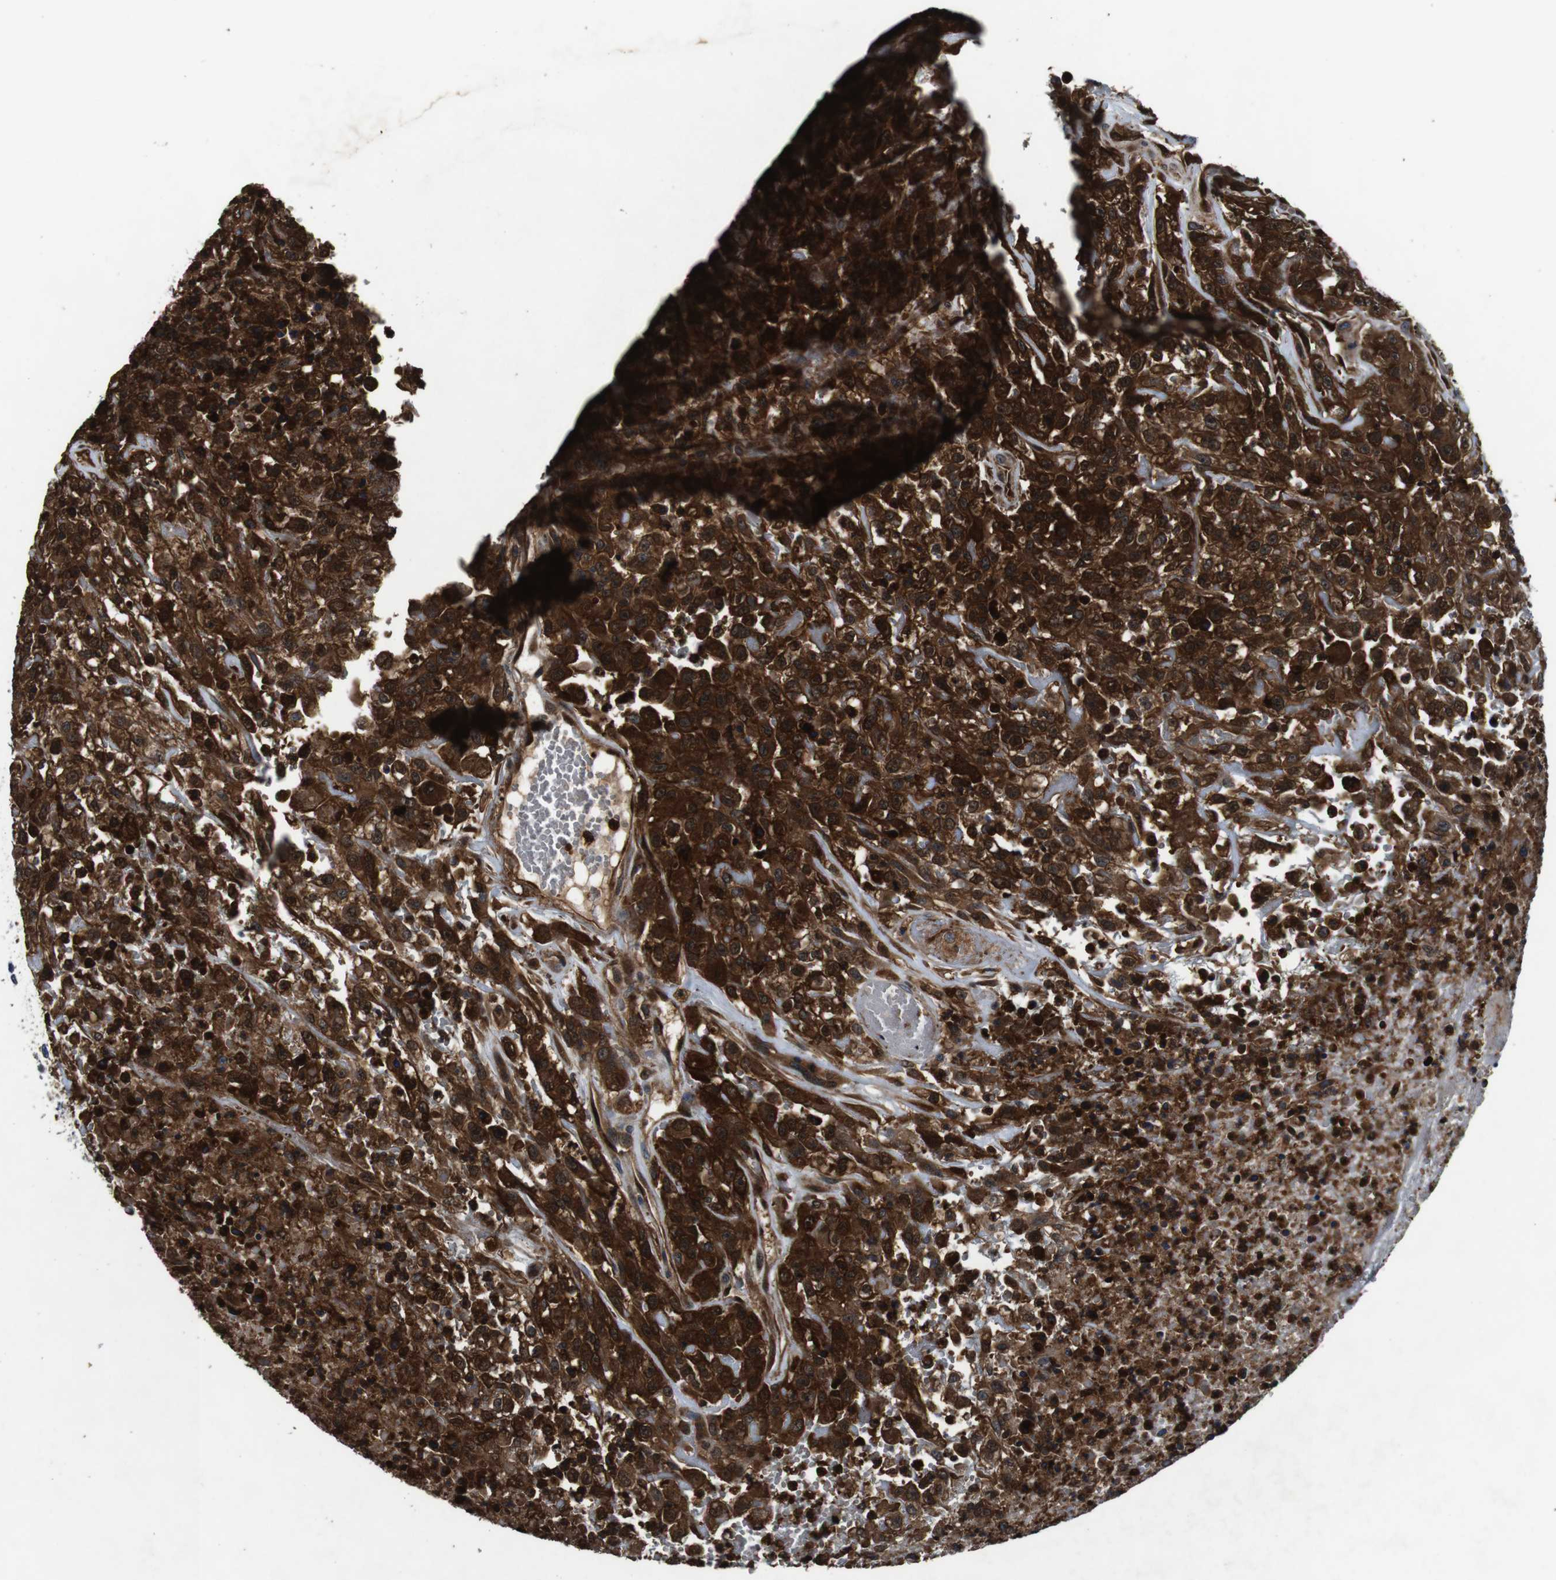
{"staining": {"intensity": "strong", "quantity": ">75%", "location": "cytoplasmic/membranous,nuclear"}, "tissue": "urothelial cancer", "cell_type": "Tumor cells", "image_type": "cancer", "snomed": [{"axis": "morphology", "description": "Urothelial carcinoma, High grade"}, {"axis": "topography", "description": "Urinary bladder"}], "caption": "Tumor cells show high levels of strong cytoplasmic/membranous and nuclear positivity in about >75% of cells in high-grade urothelial carcinoma.", "gene": "ANXA1", "patient": {"sex": "male", "age": 46}}